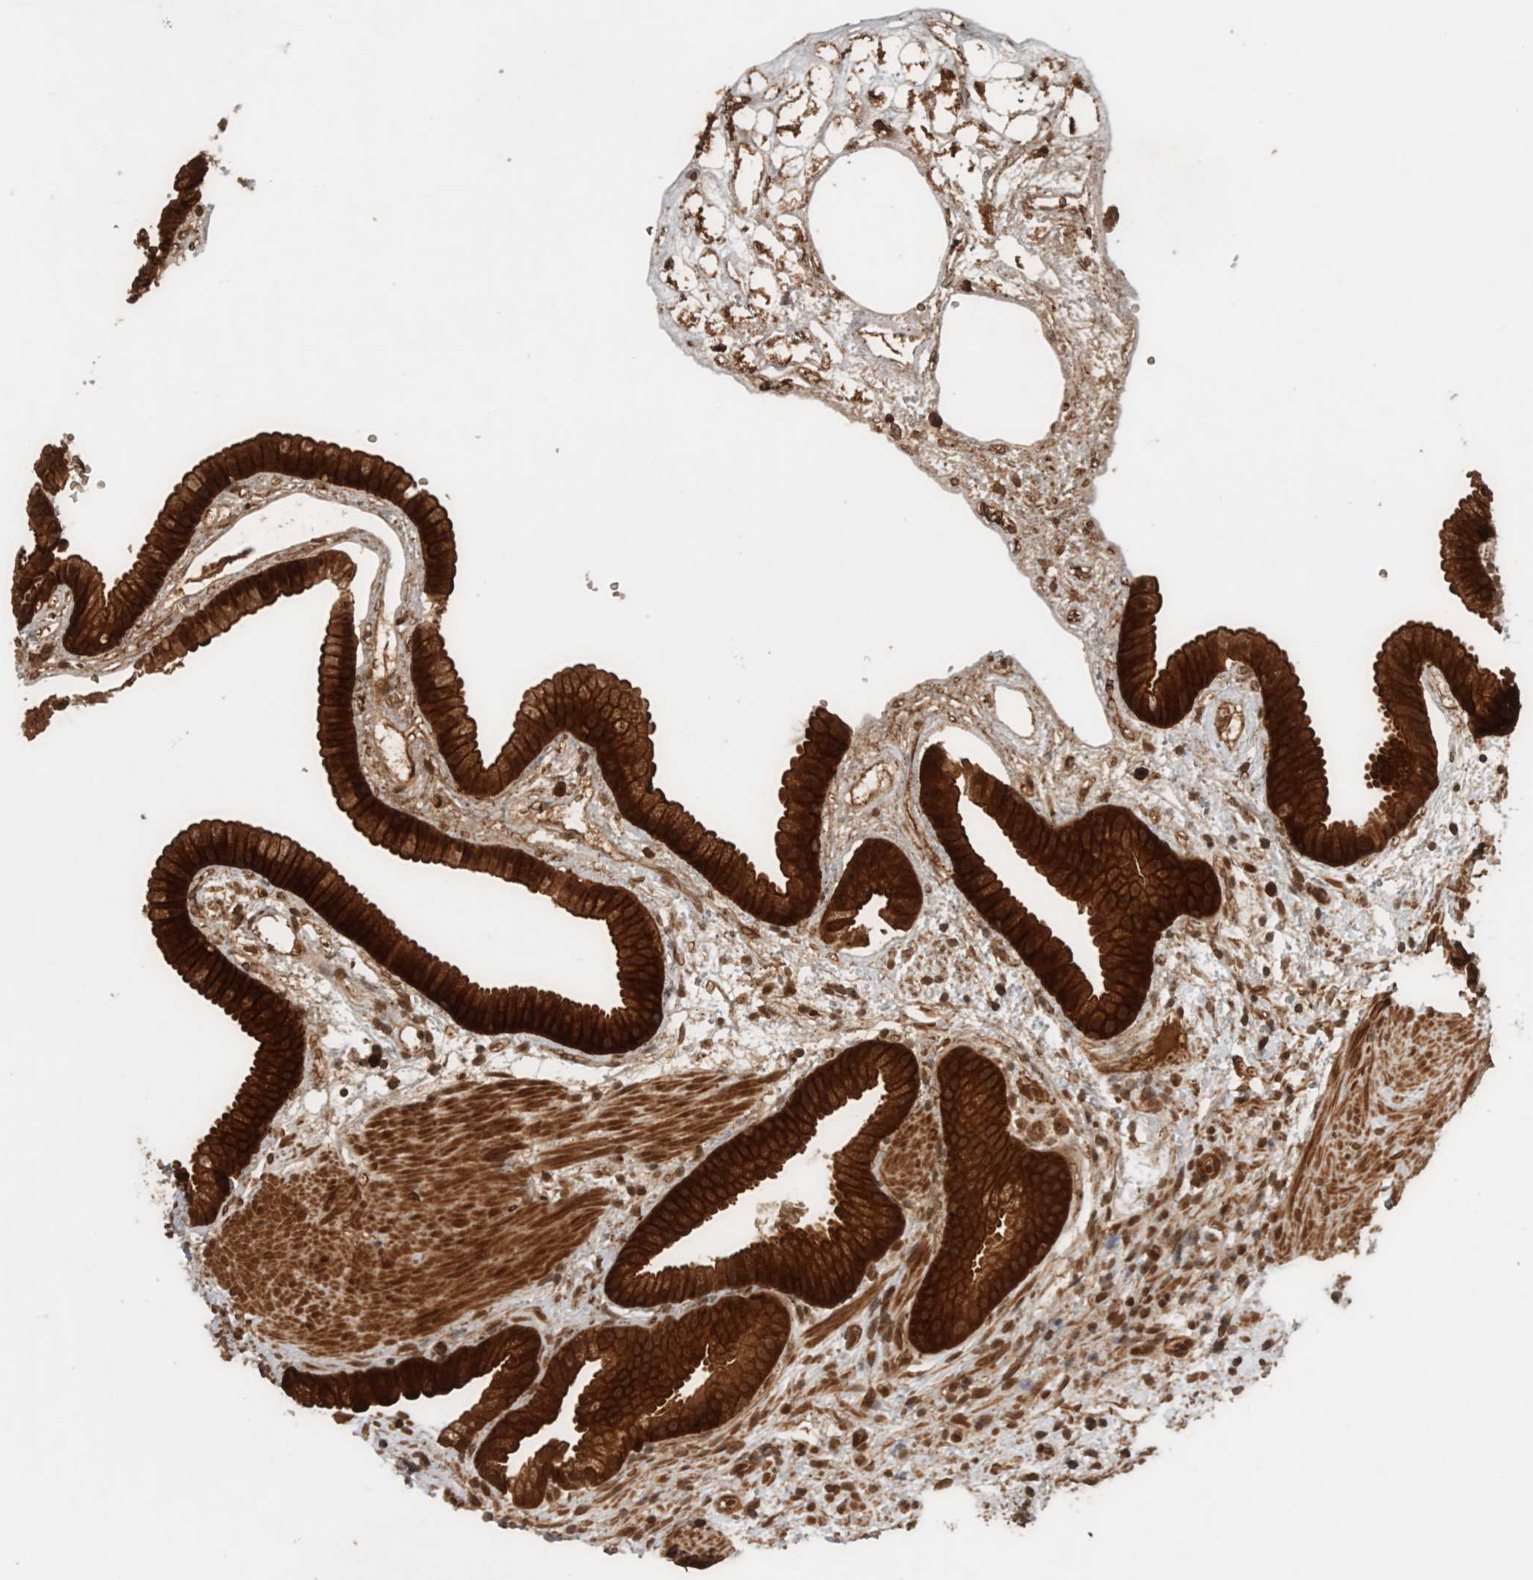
{"staining": {"intensity": "strong", "quantity": ">75%", "location": "cytoplasmic/membranous,nuclear"}, "tissue": "gallbladder", "cell_type": "Glandular cells", "image_type": "normal", "snomed": [{"axis": "morphology", "description": "Normal tissue, NOS"}, {"axis": "topography", "description": "Gallbladder"}], "caption": "A brown stain shows strong cytoplasmic/membranous,nuclear staining of a protein in glandular cells of normal human gallbladder.", "gene": "CNTROB", "patient": {"sex": "female", "age": 64}}